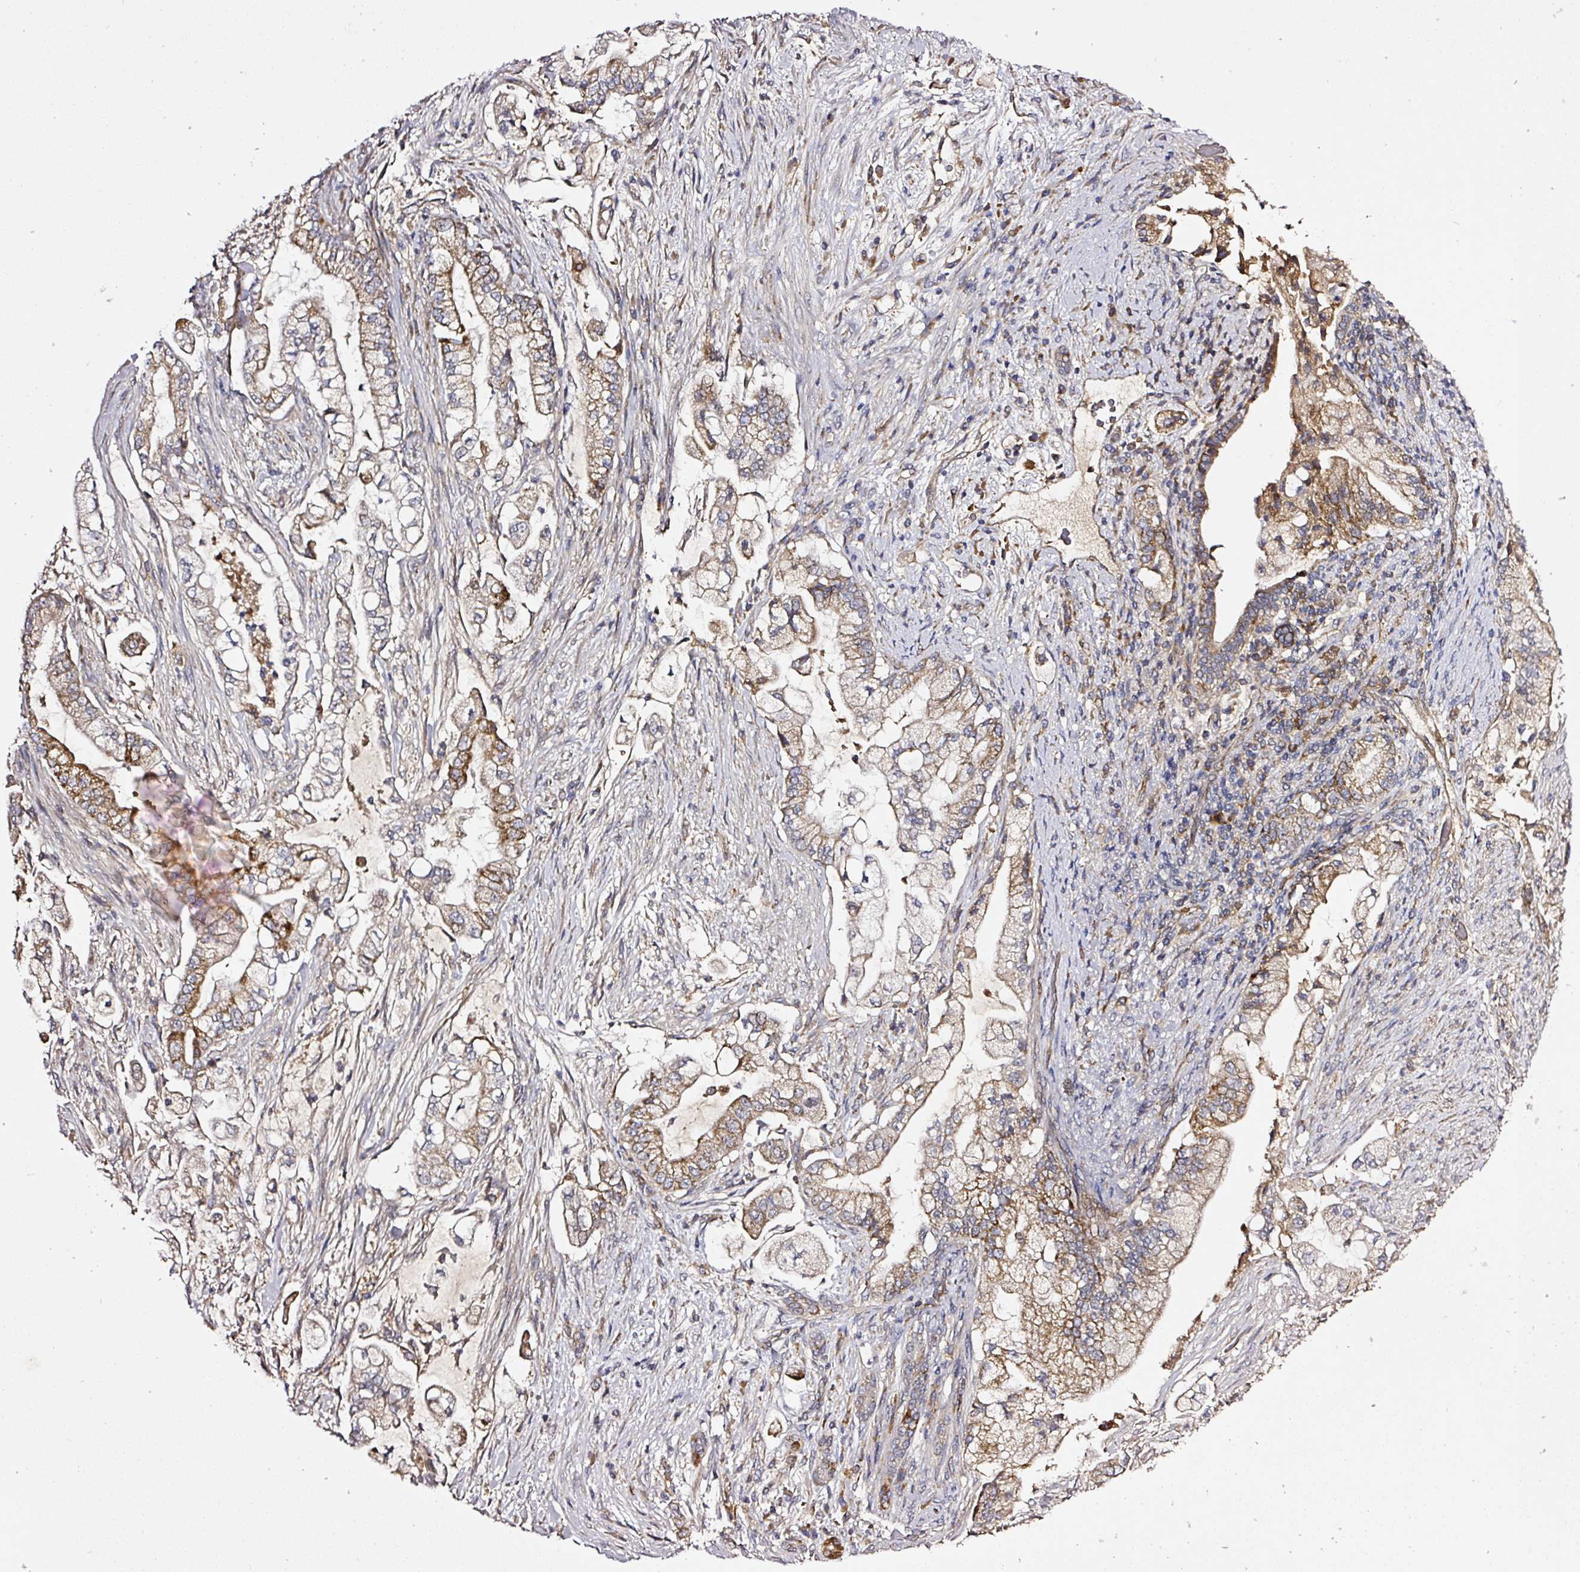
{"staining": {"intensity": "moderate", "quantity": ">75%", "location": "cytoplasmic/membranous"}, "tissue": "pancreatic cancer", "cell_type": "Tumor cells", "image_type": "cancer", "snomed": [{"axis": "morphology", "description": "Adenocarcinoma, NOS"}, {"axis": "topography", "description": "Pancreas"}], "caption": "Brown immunohistochemical staining in pancreatic adenocarcinoma demonstrates moderate cytoplasmic/membranous positivity in about >75% of tumor cells.", "gene": "ZNF513", "patient": {"sex": "female", "age": 69}}